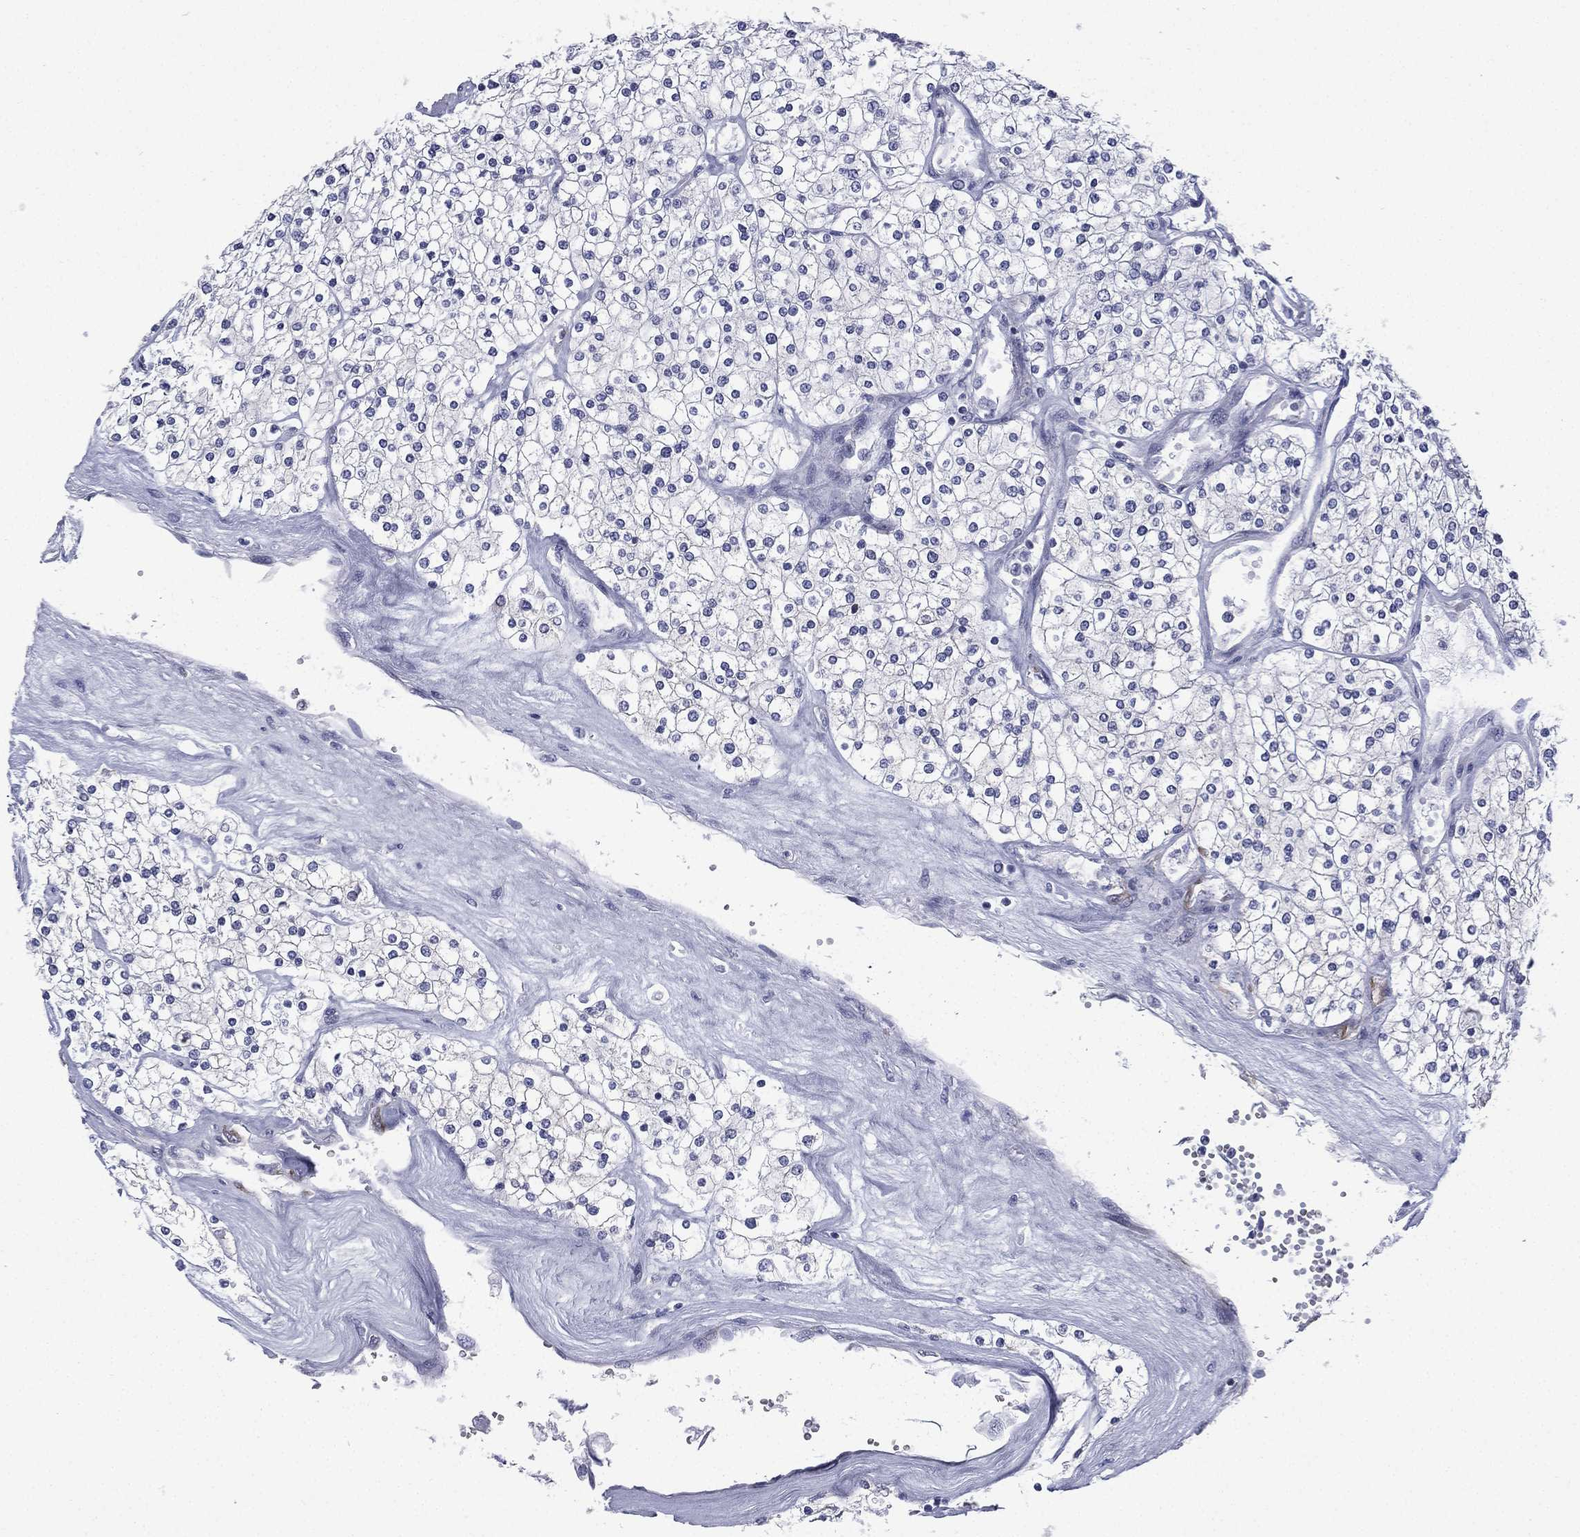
{"staining": {"intensity": "negative", "quantity": "none", "location": "none"}, "tissue": "renal cancer", "cell_type": "Tumor cells", "image_type": "cancer", "snomed": [{"axis": "morphology", "description": "Adenocarcinoma, NOS"}, {"axis": "topography", "description": "Kidney"}], "caption": "This histopathology image is of renal adenocarcinoma stained with immunohistochemistry to label a protein in brown with the nuclei are counter-stained blue. There is no staining in tumor cells.", "gene": "FARSA", "patient": {"sex": "male", "age": 80}}